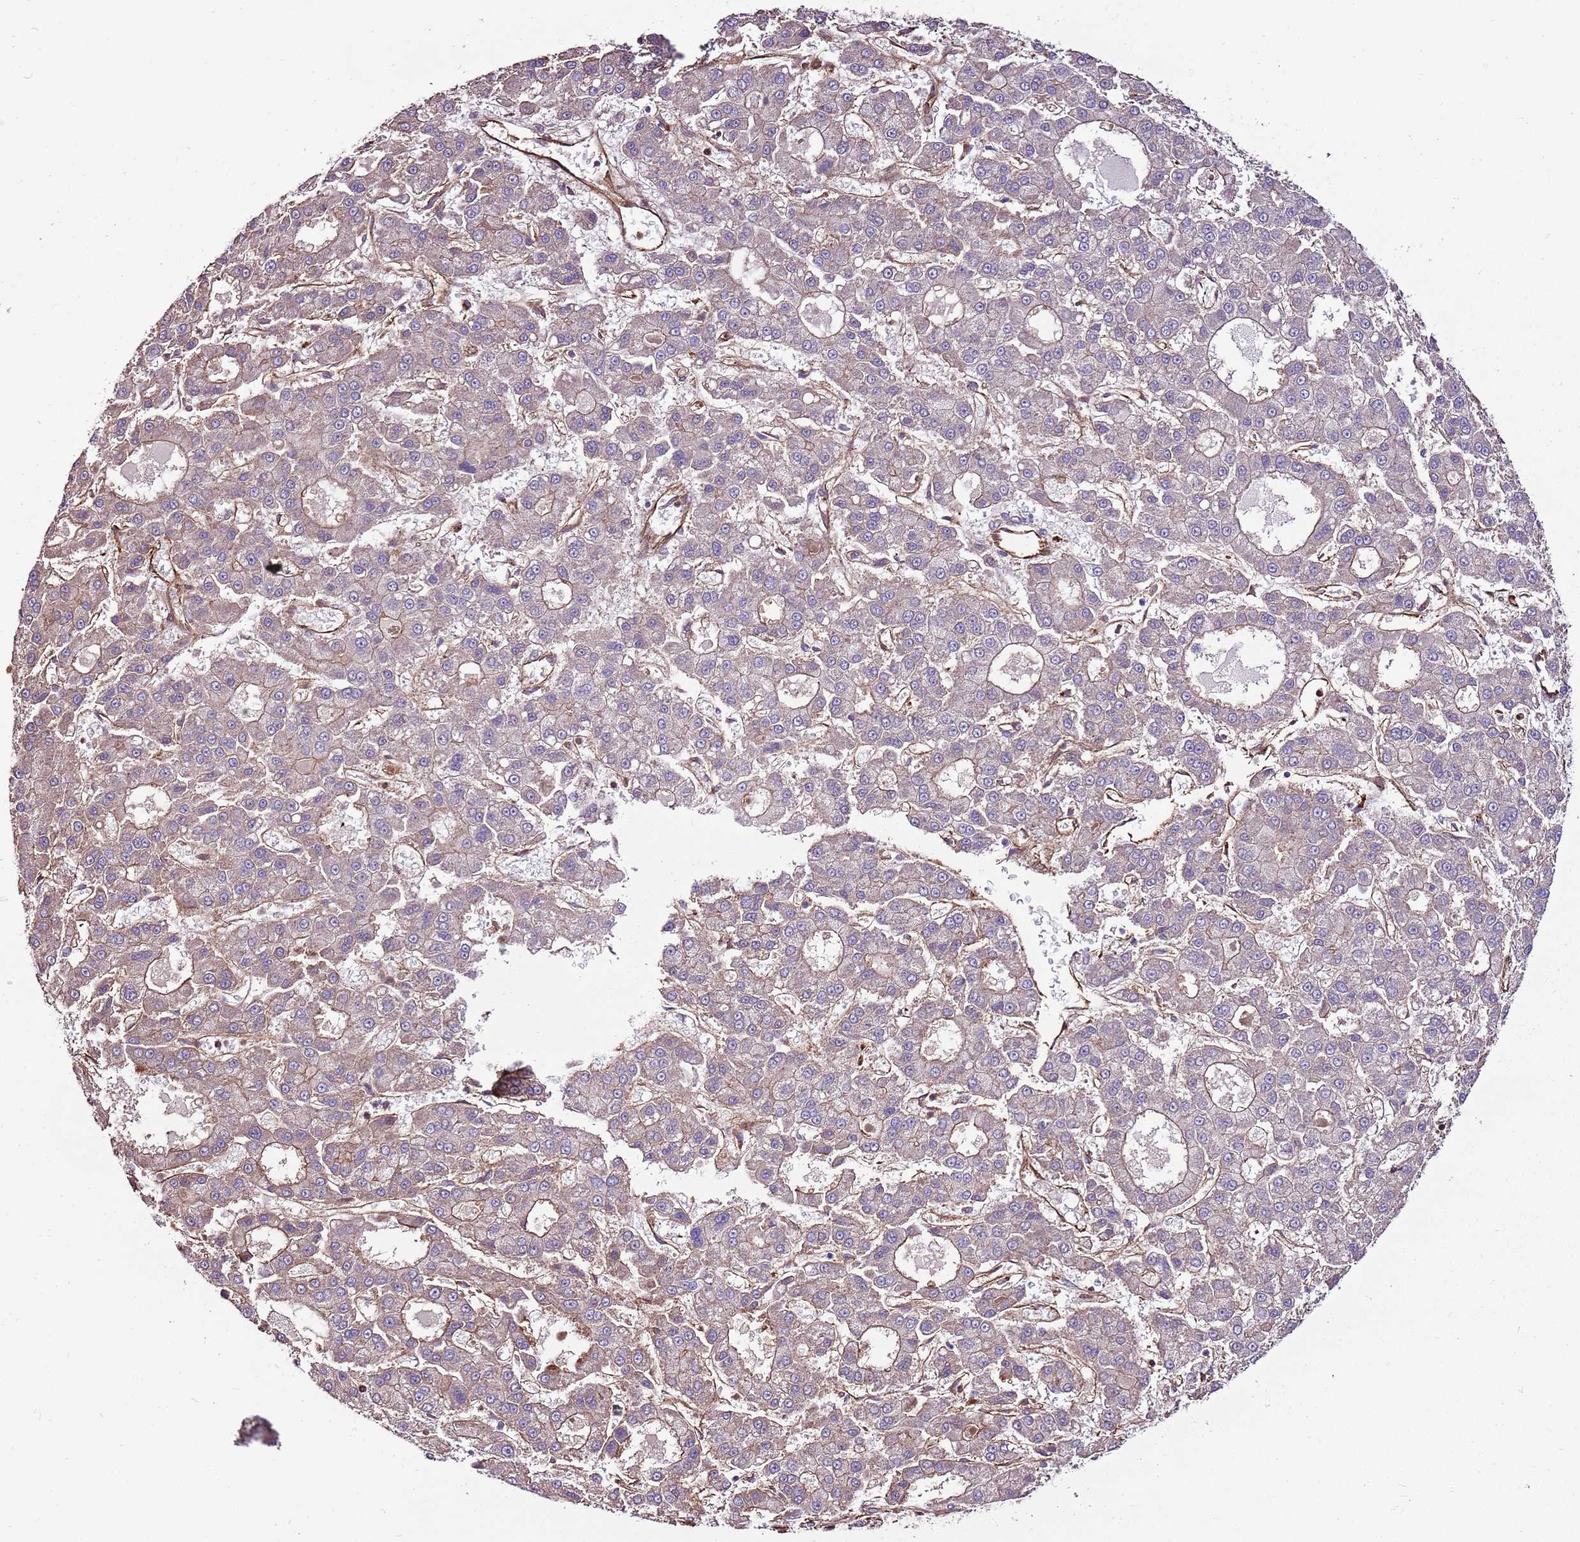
{"staining": {"intensity": "weak", "quantity": "25%-75%", "location": "cytoplasmic/membranous"}, "tissue": "liver cancer", "cell_type": "Tumor cells", "image_type": "cancer", "snomed": [{"axis": "morphology", "description": "Carcinoma, Hepatocellular, NOS"}, {"axis": "topography", "description": "Liver"}], "caption": "Immunohistochemical staining of human liver hepatocellular carcinoma demonstrates low levels of weak cytoplasmic/membranous protein staining in approximately 25%-75% of tumor cells. (IHC, brightfield microscopy, high magnification).", "gene": "ZNF827", "patient": {"sex": "male", "age": 70}}